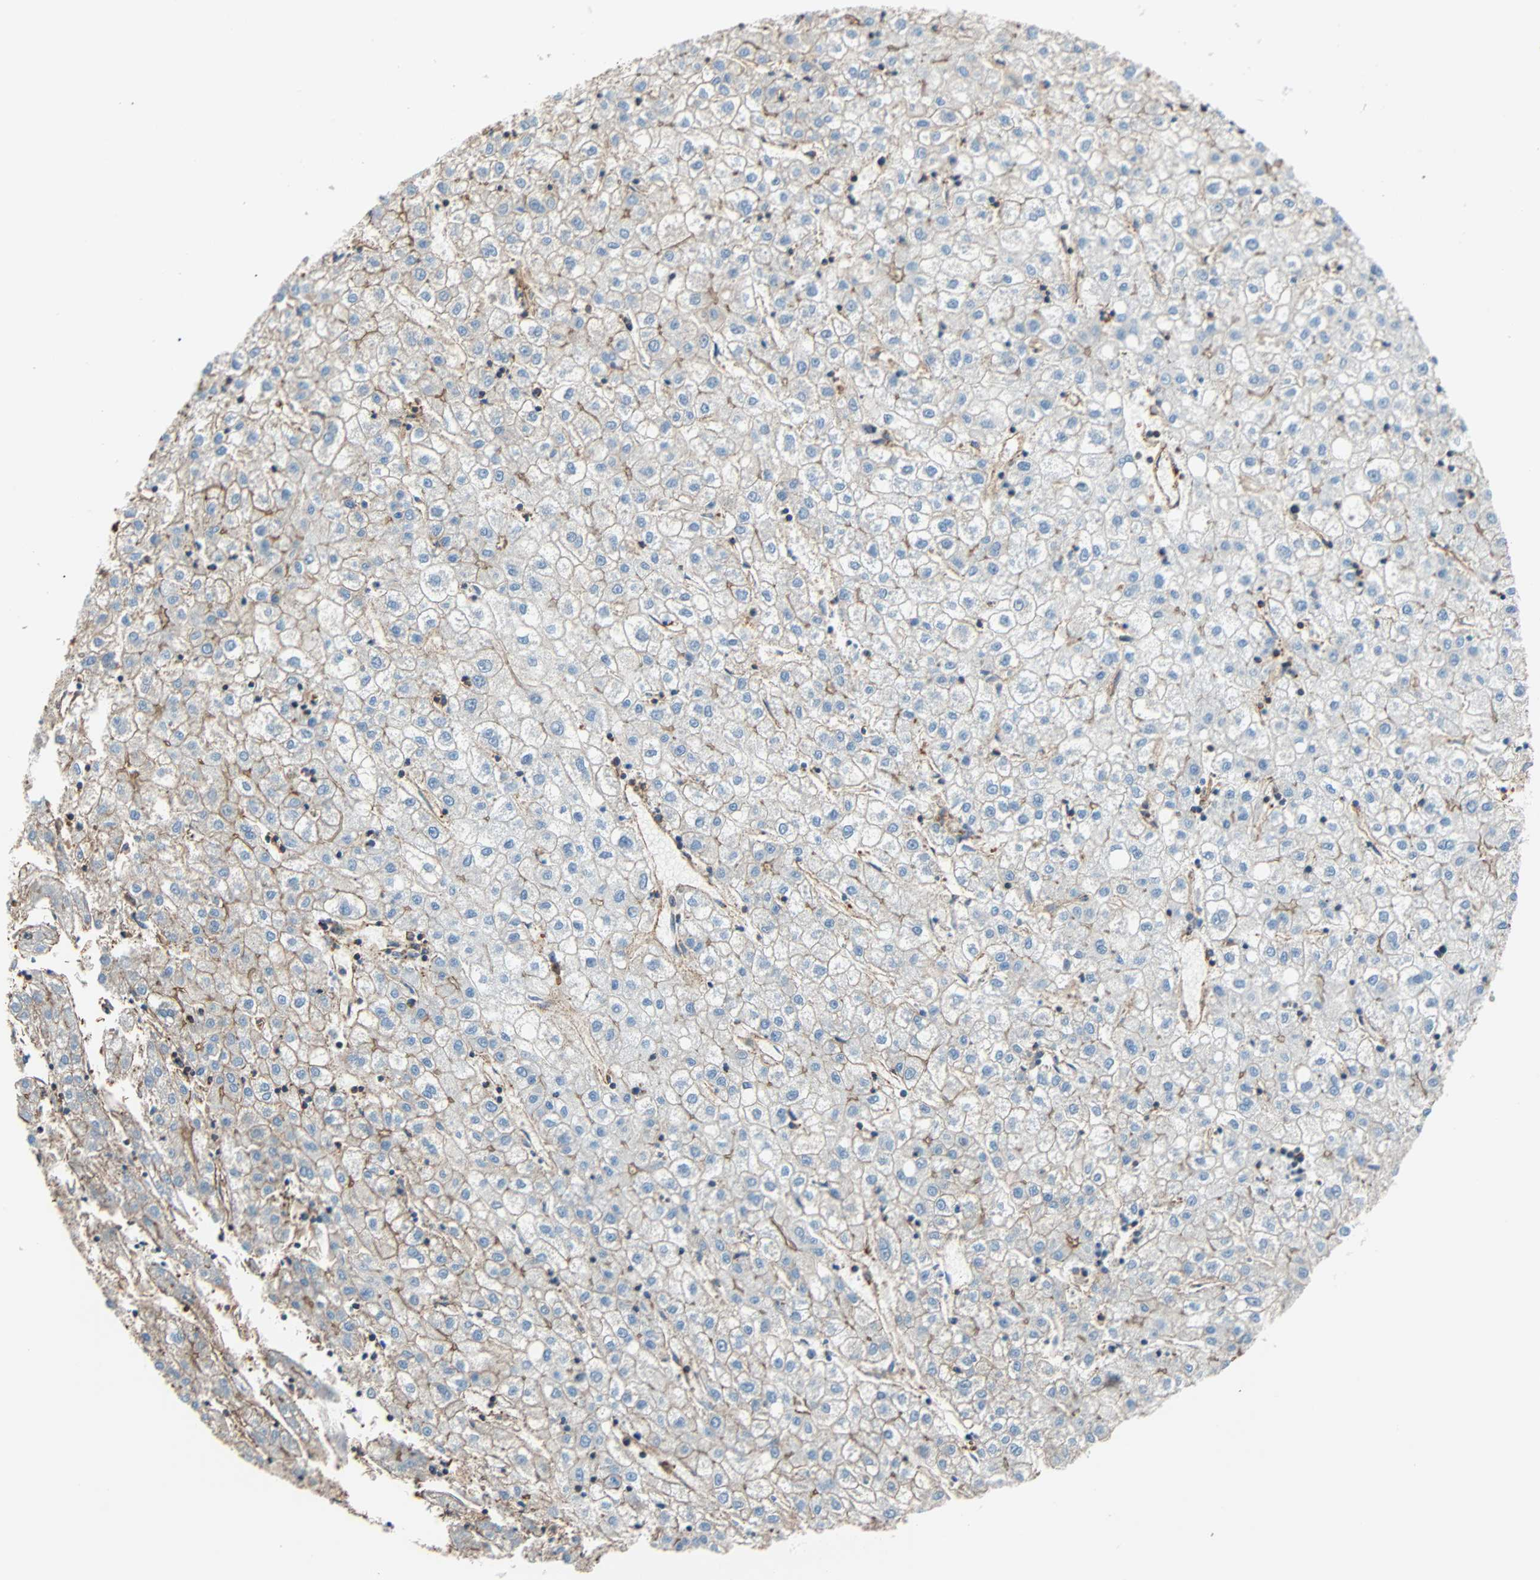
{"staining": {"intensity": "weak", "quantity": "<25%", "location": "cytoplasmic/membranous"}, "tissue": "liver cancer", "cell_type": "Tumor cells", "image_type": "cancer", "snomed": [{"axis": "morphology", "description": "Carcinoma, Hepatocellular, NOS"}, {"axis": "topography", "description": "Liver"}], "caption": "Liver cancer stained for a protein using immunohistochemistry exhibits no expression tumor cells.", "gene": "GALNT10", "patient": {"sex": "male", "age": 72}}